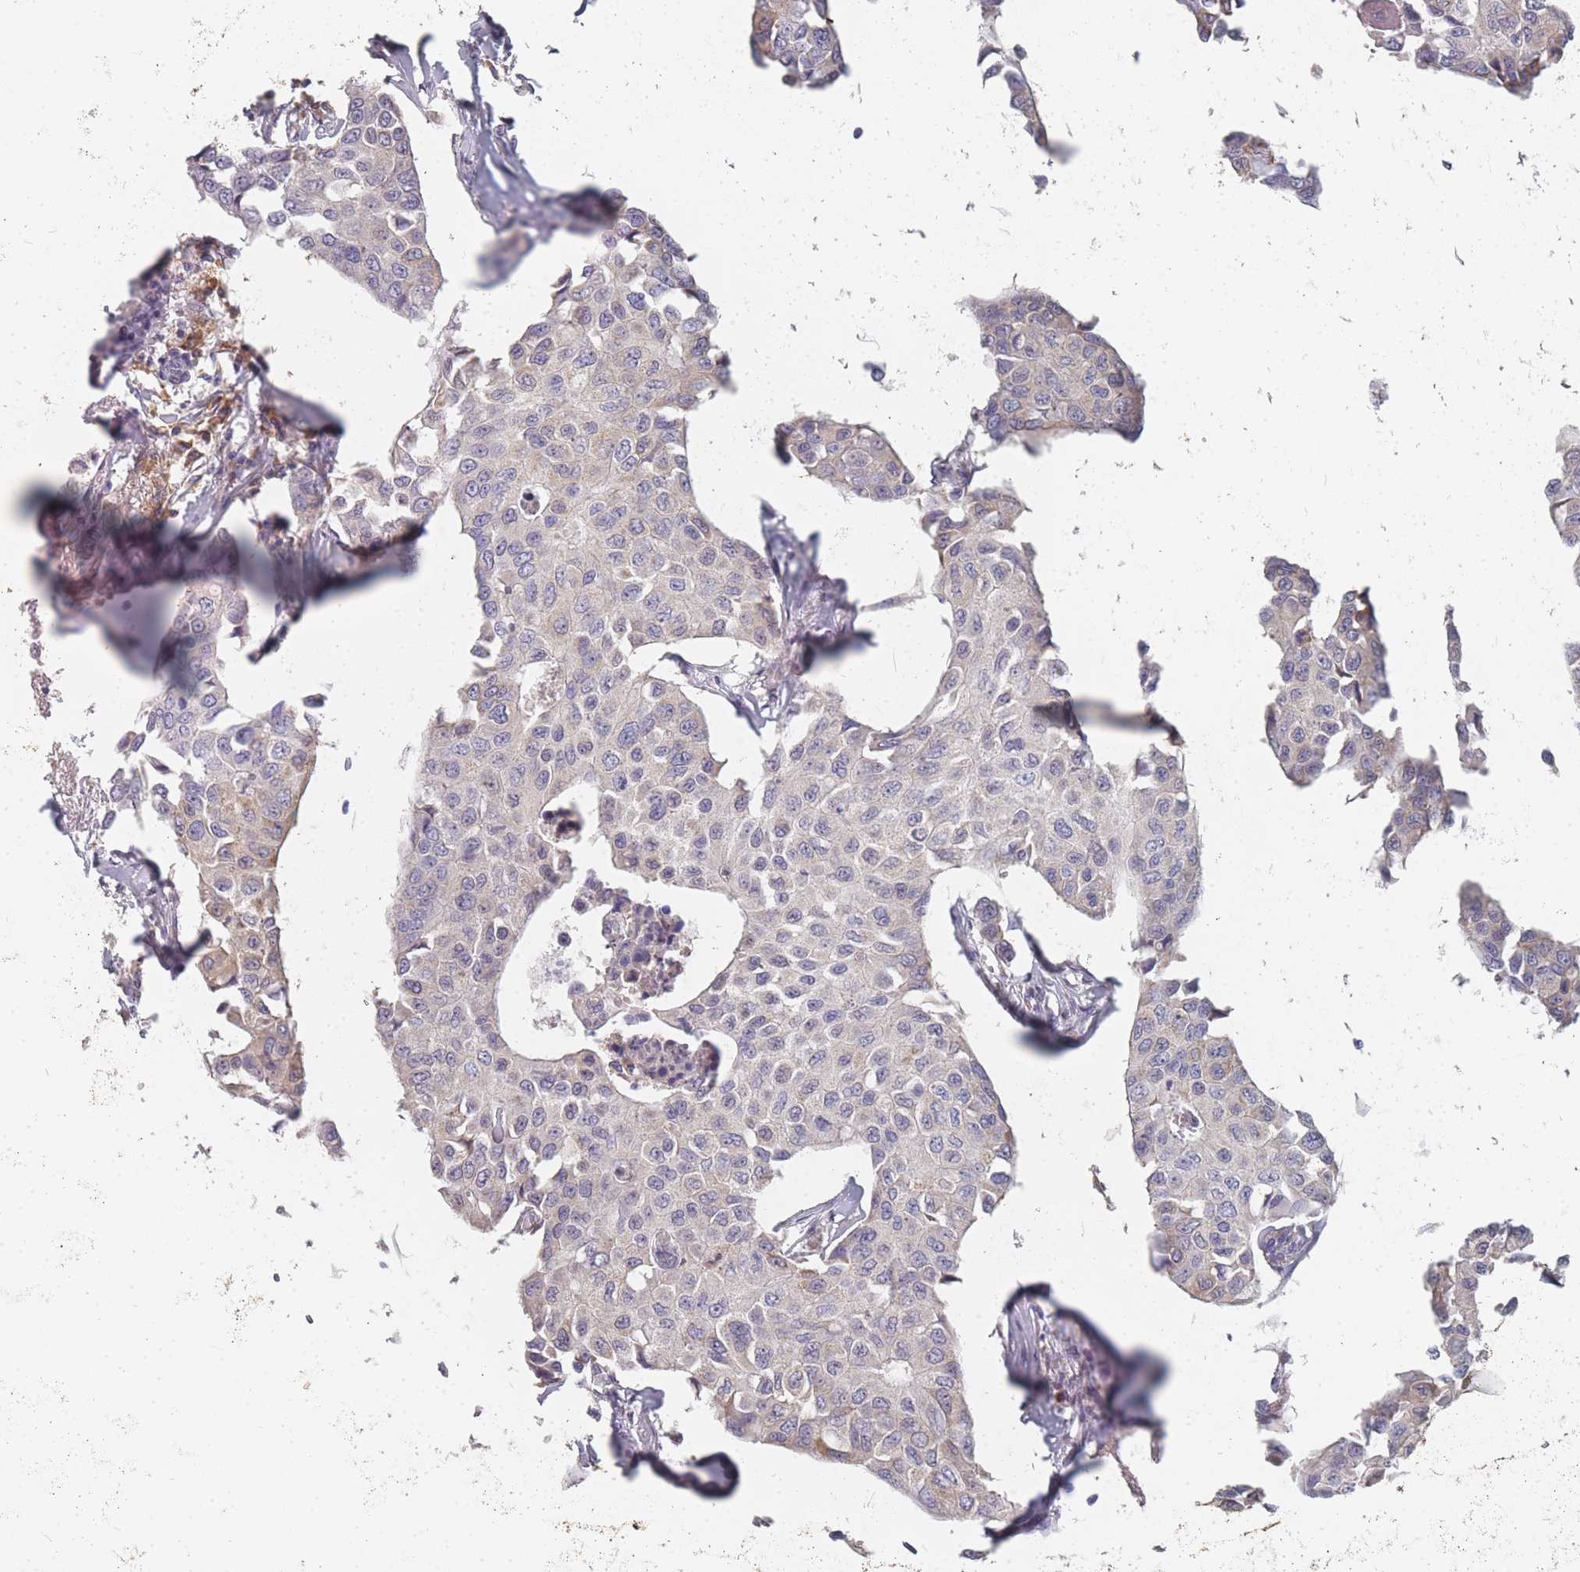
{"staining": {"intensity": "negative", "quantity": "none", "location": "none"}, "tissue": "breast cancer", "cell_type": "Tumor cells", "image_type": "cancer", "snomed": [{"axis": "morphology", "description": "Duct carcinoma"}, {"axis": "topography", "description": "Breast"}], "caption": "The image displays no staining of tumor cells in breast cancer.", "gene": "SLC35E4", "patient": {"sex": "female", "age": 80}}